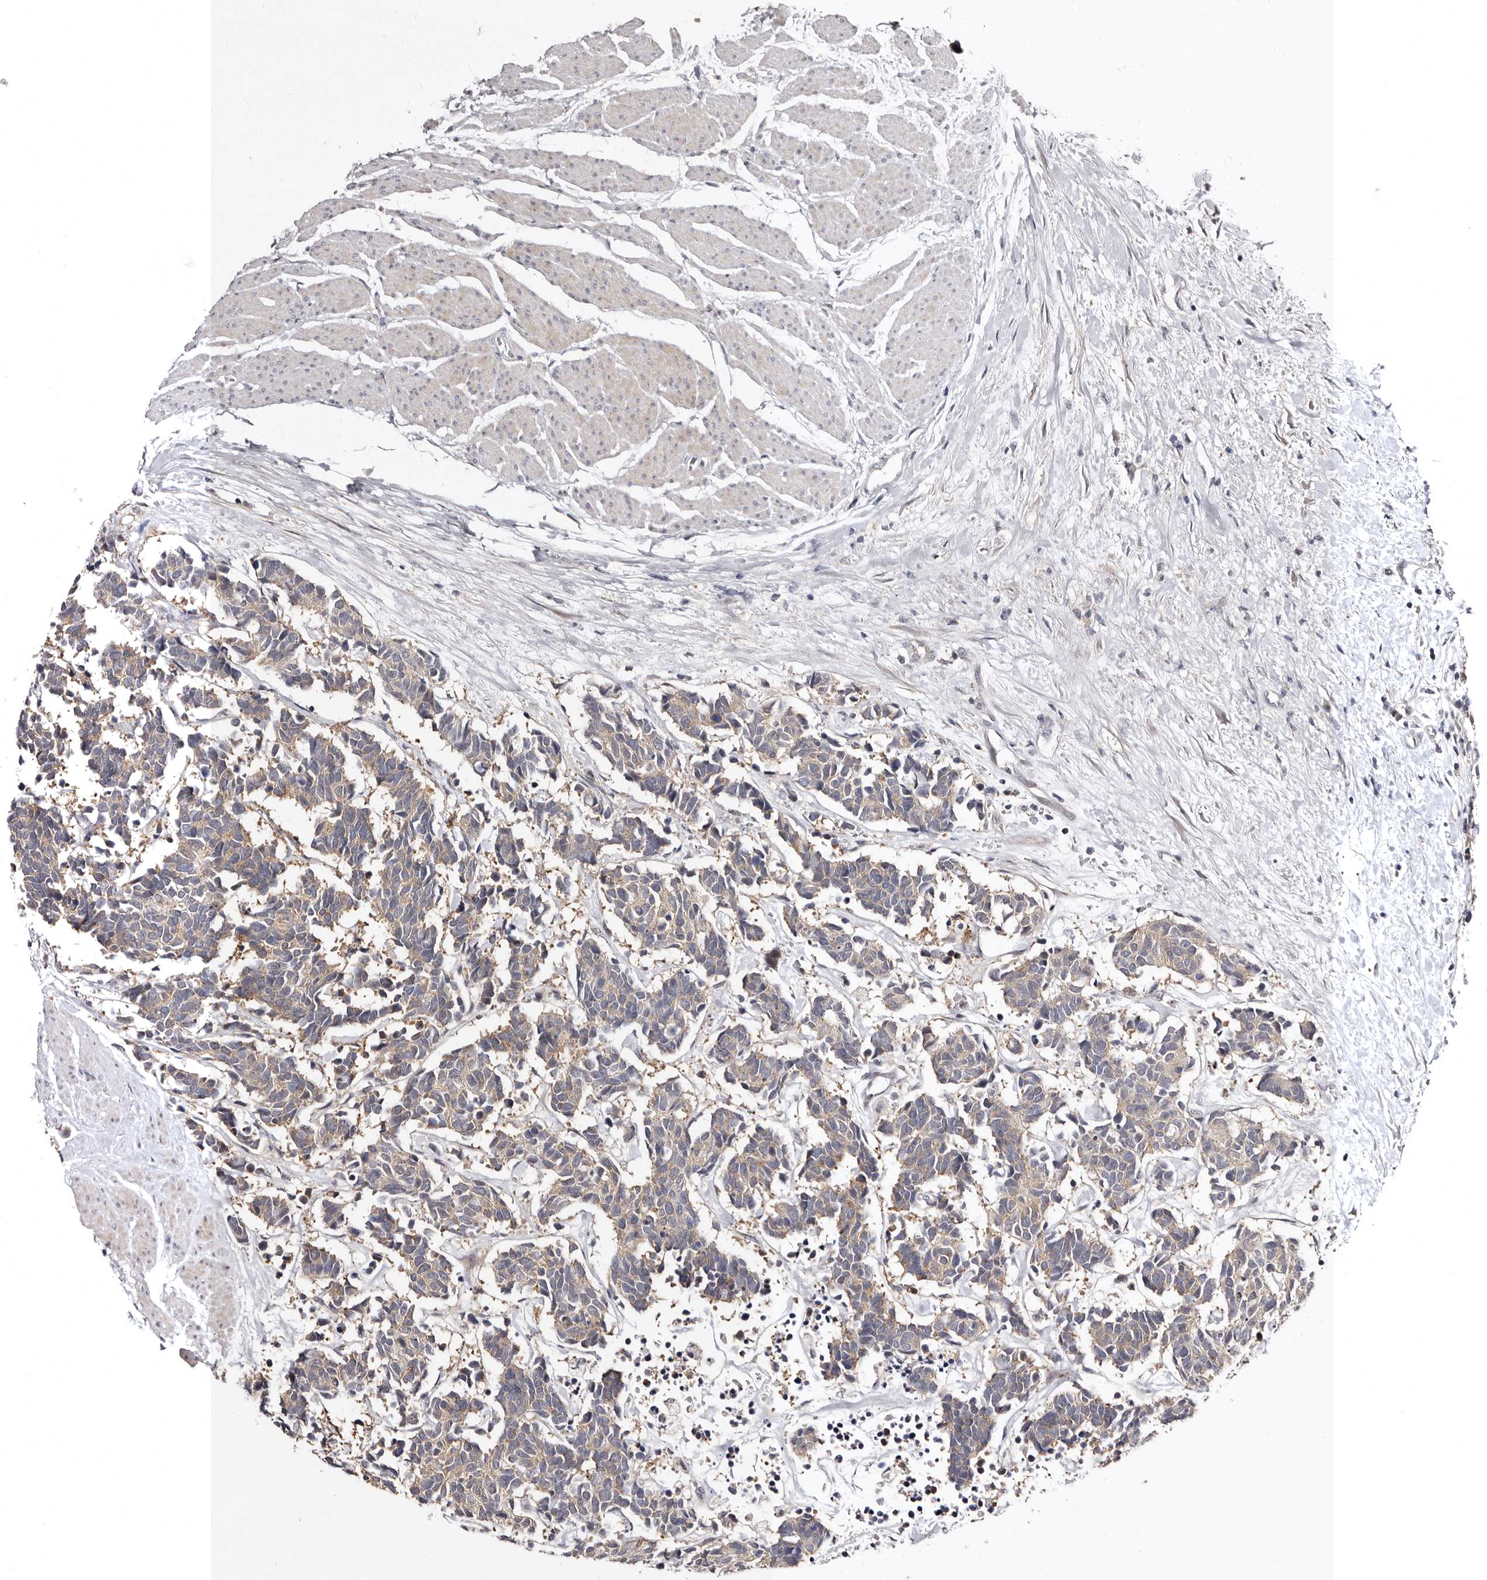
{"staining": {"intensity": "weak", "quantity": "<25%", "location": "cytoplasmic/membranous"}, "tissue": "carcinoid", "cell_type": "Tumor cells", "image_type": "cancer", "snomed": [{"axis": "morphology", "description": "Carcinoma, NOS"}, {"axis": "morphology", "description": "Carcinoid, malignant, NOS"}, {"axis": "topography", "description": "Urinary bladder"}], "caption": "This is a histopathology image of immunohistochemistry (IHC) staining of carcinoid, which shows no positivity in tumor cells.", "gene": "PHF20L1", "patient": {"sex": "male", "age": 57}}